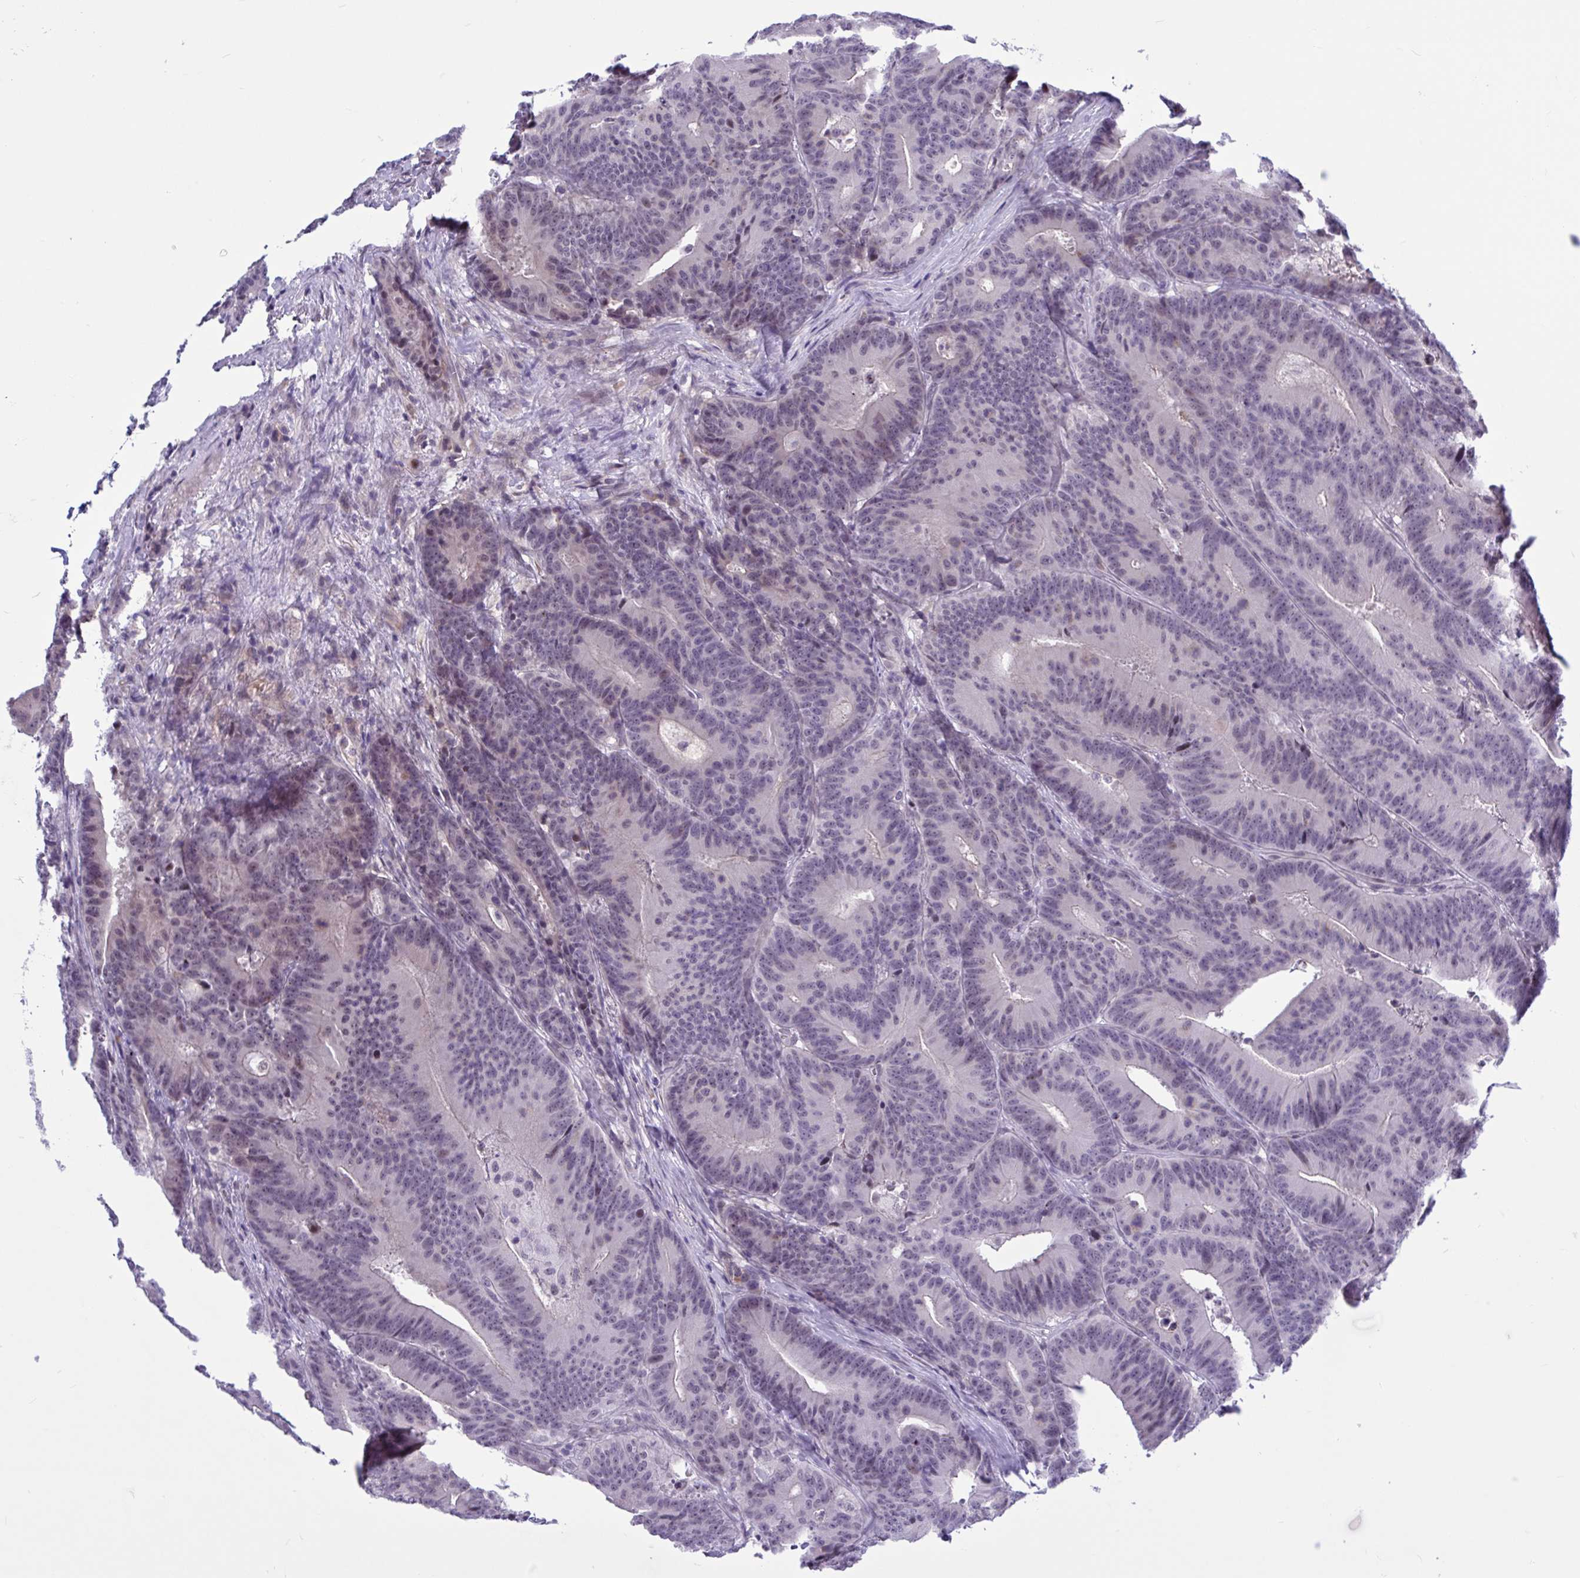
{"staining": {"intensity": "weak", "quantity": "25%-75%", "location": "nuclear"}, "tissue": "colorectal cancer", "cell_type": "Tumor cells", "image_type": "cancer", "snomed": [{"axis": "morphology", "description": "Adenocarcinoma, NOS"}, {"axis": "topography", "description": "Colon"}], "caption": "Immunohistochemistry (IHC) image of human colorectal cancer (adenocarcinoma) stained for a protein (brown), which exhibits low levels of weak nuclear positivity in about 25%-75% of tumor cells.", "gene": "CNGB3", "patient": {"sex": "female", "age": 78}}